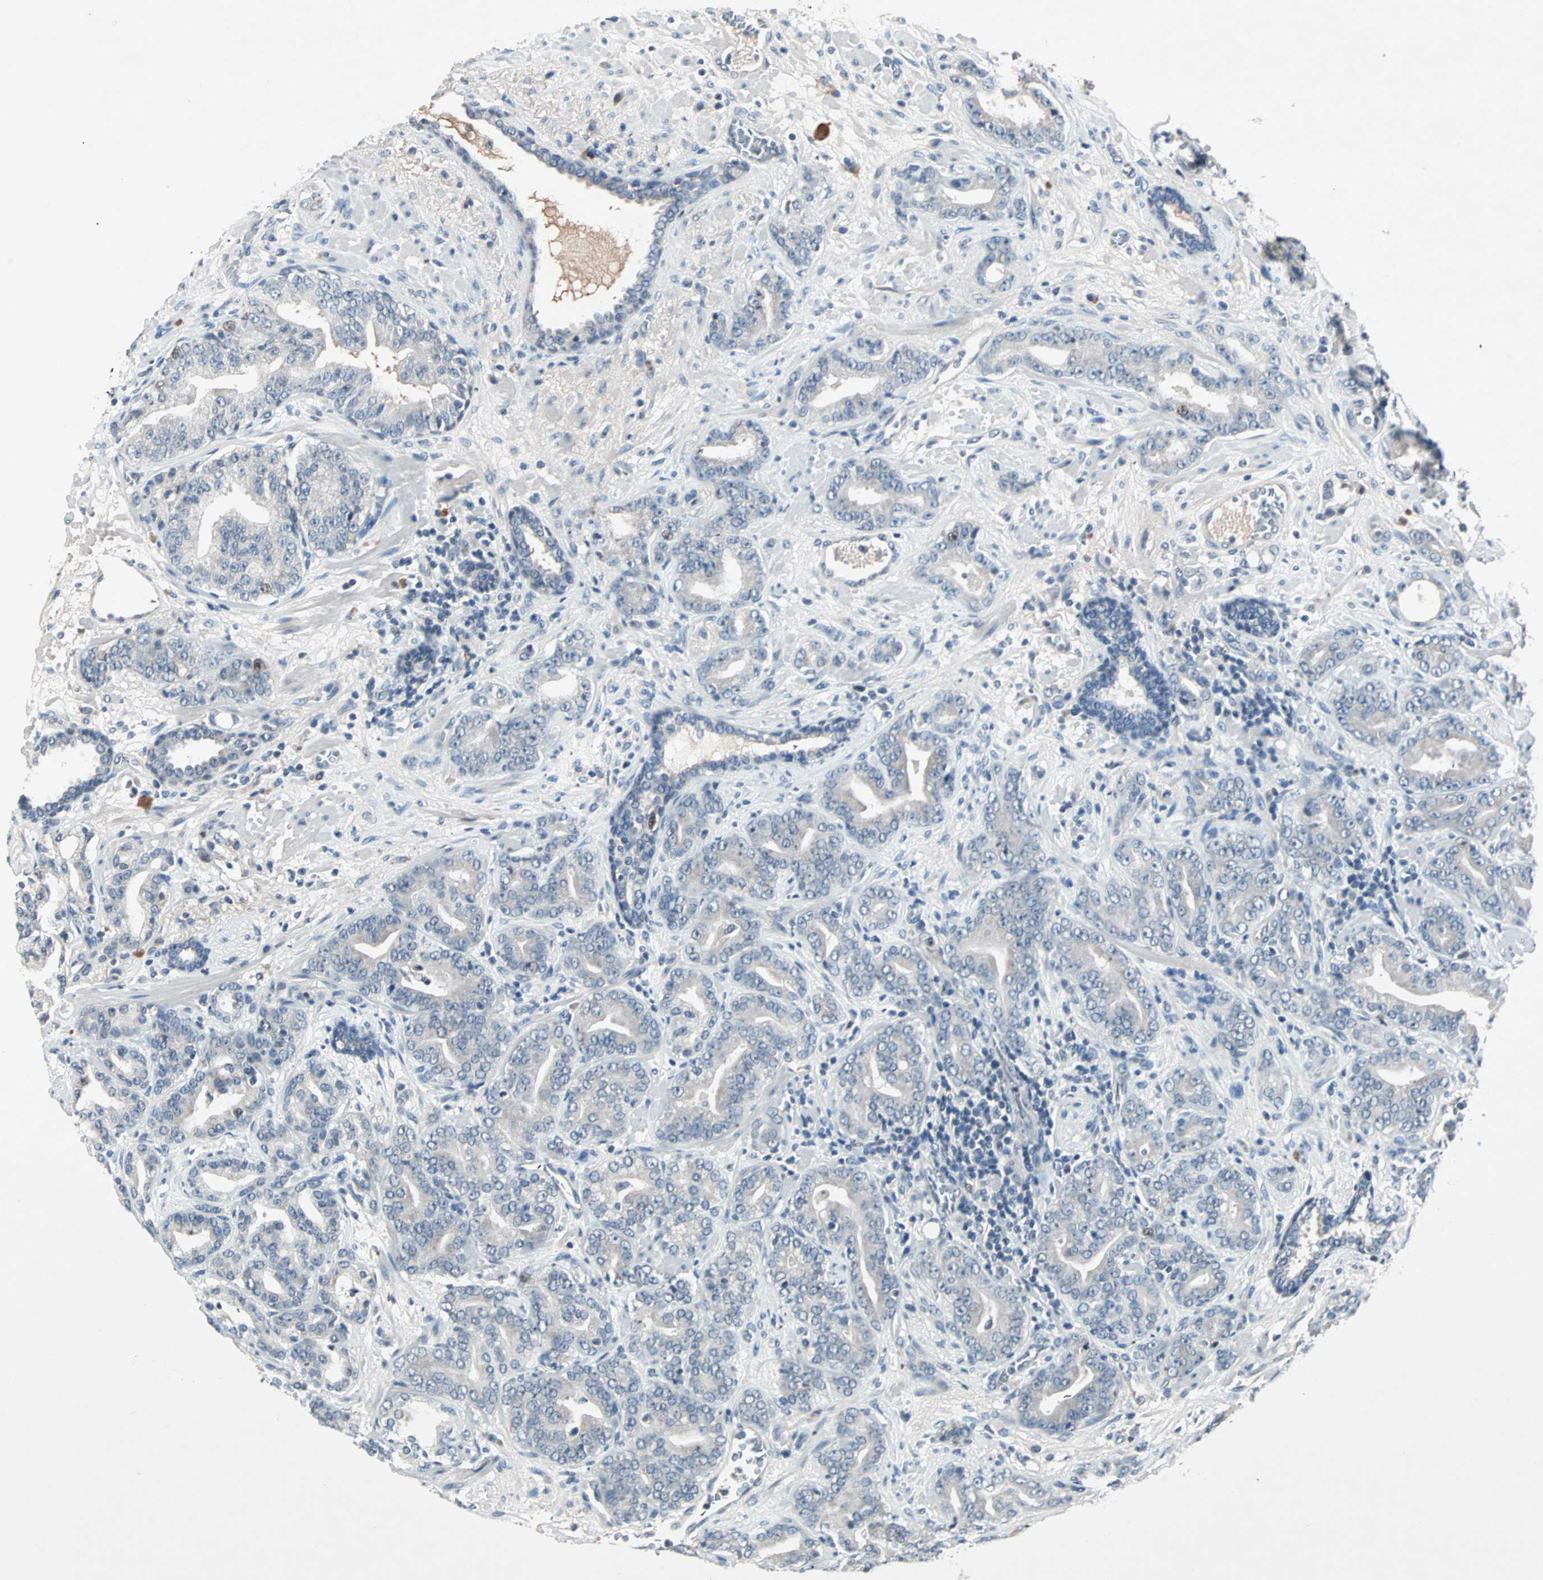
{"staining": {"intensity": "negative", "quantity": "none", "location": "none"}, "tissue": "prostate cancer", "cell_type": "Tumor cells", "image_type": "cancer", "snomed": [{"axis": "morphology", "description": "Adenocarcinoma, Low grade"}, {"axis": "topography", "description": "Prostate"}], "caption": "The IHC histopathology image has no significant expression in tumor cells of prostate adenocarcinoma (low-grade) tissue. Brightfield microscopy of immunohistochemistry (IHC) stained with DAB (brown) and hematoxylin (blue), captured at high magnification.", "gene": "CCNE2", "patient": {"sex": "male", "age": 63}}